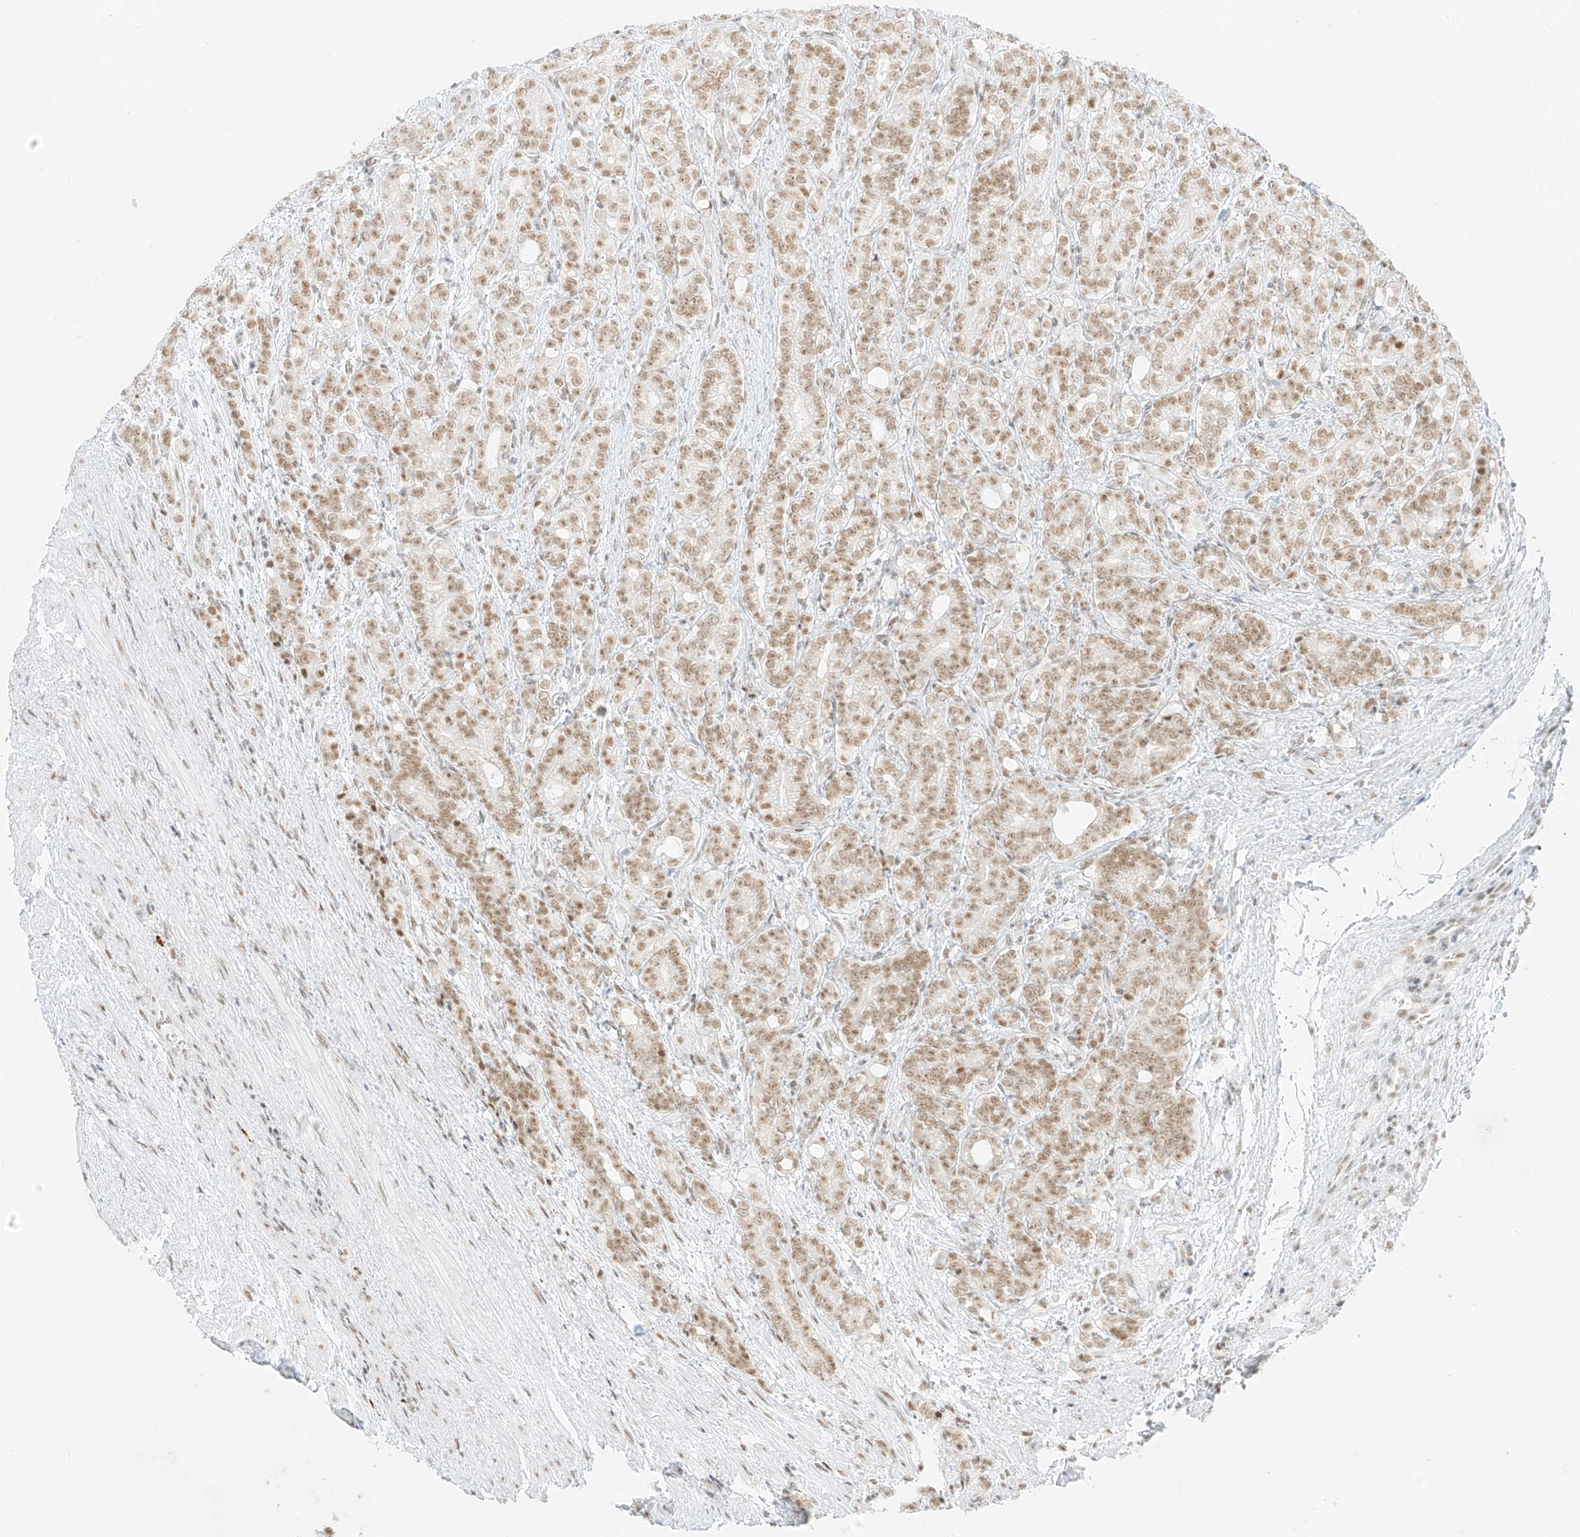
{"staining": {"intensity": "moderate", "quantity": ">75%", "location": "nuclear"}, "tissue": "prostate cancer", "cell_type": "Tumor cells", "image_type": "cancer", "snomed": [{"axis": "morphology", "description": "Adenocarcinoma, High grade"}, {"axis": "topography", "description": "Prostate"}], "caption": "An image showing moderate nuclear expression in about >75% of tumor cells in adenocarcinoma (high-grade) (prostate), as visualized by brown immunohistochemical staining.", "gene": "SUPT5H", "patient": {"sex": "male", "age": 57}}